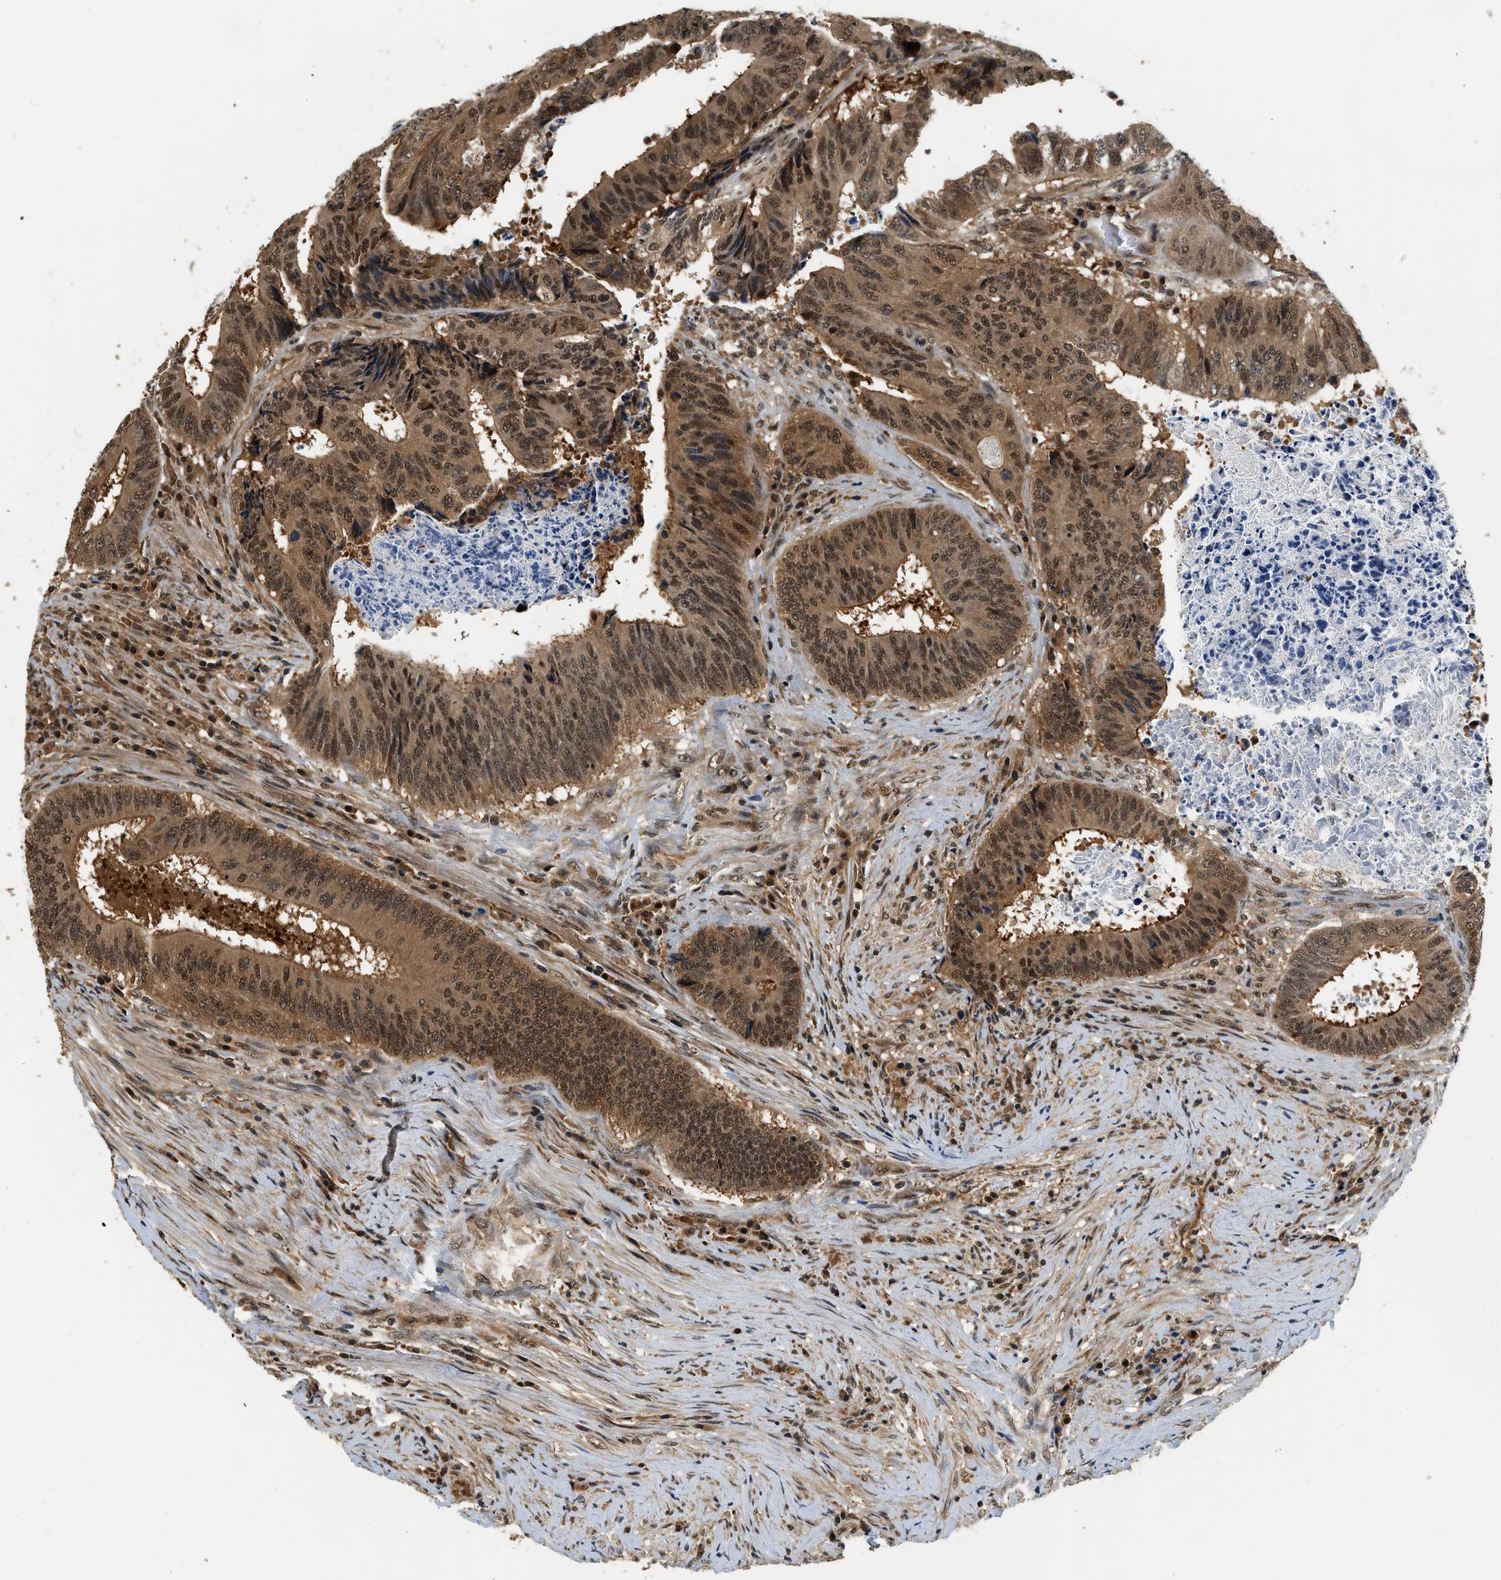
{"staining": {"intensity": "moderate", "quantity": ">75%", "location": "cytoplasmic/membranous,nuclear"}, "tissue": "colorectal cancer", "cell_type": "Tumor cells", "image_type": "cancer", "snomed": [{"axis": "morphology", "description": "Adenocarcinoma, NOS"}, {"axis": "topography", "description": "Rectum"}], "caption": "This is an image of IHC staining of adenocarcinoma (colorectal), which shows moderate staining in the cytoplasmic/membranous and nuclear of tumor cells.", "gene": "PSMD3", "patient": {"sex": "male", "age": 72}}